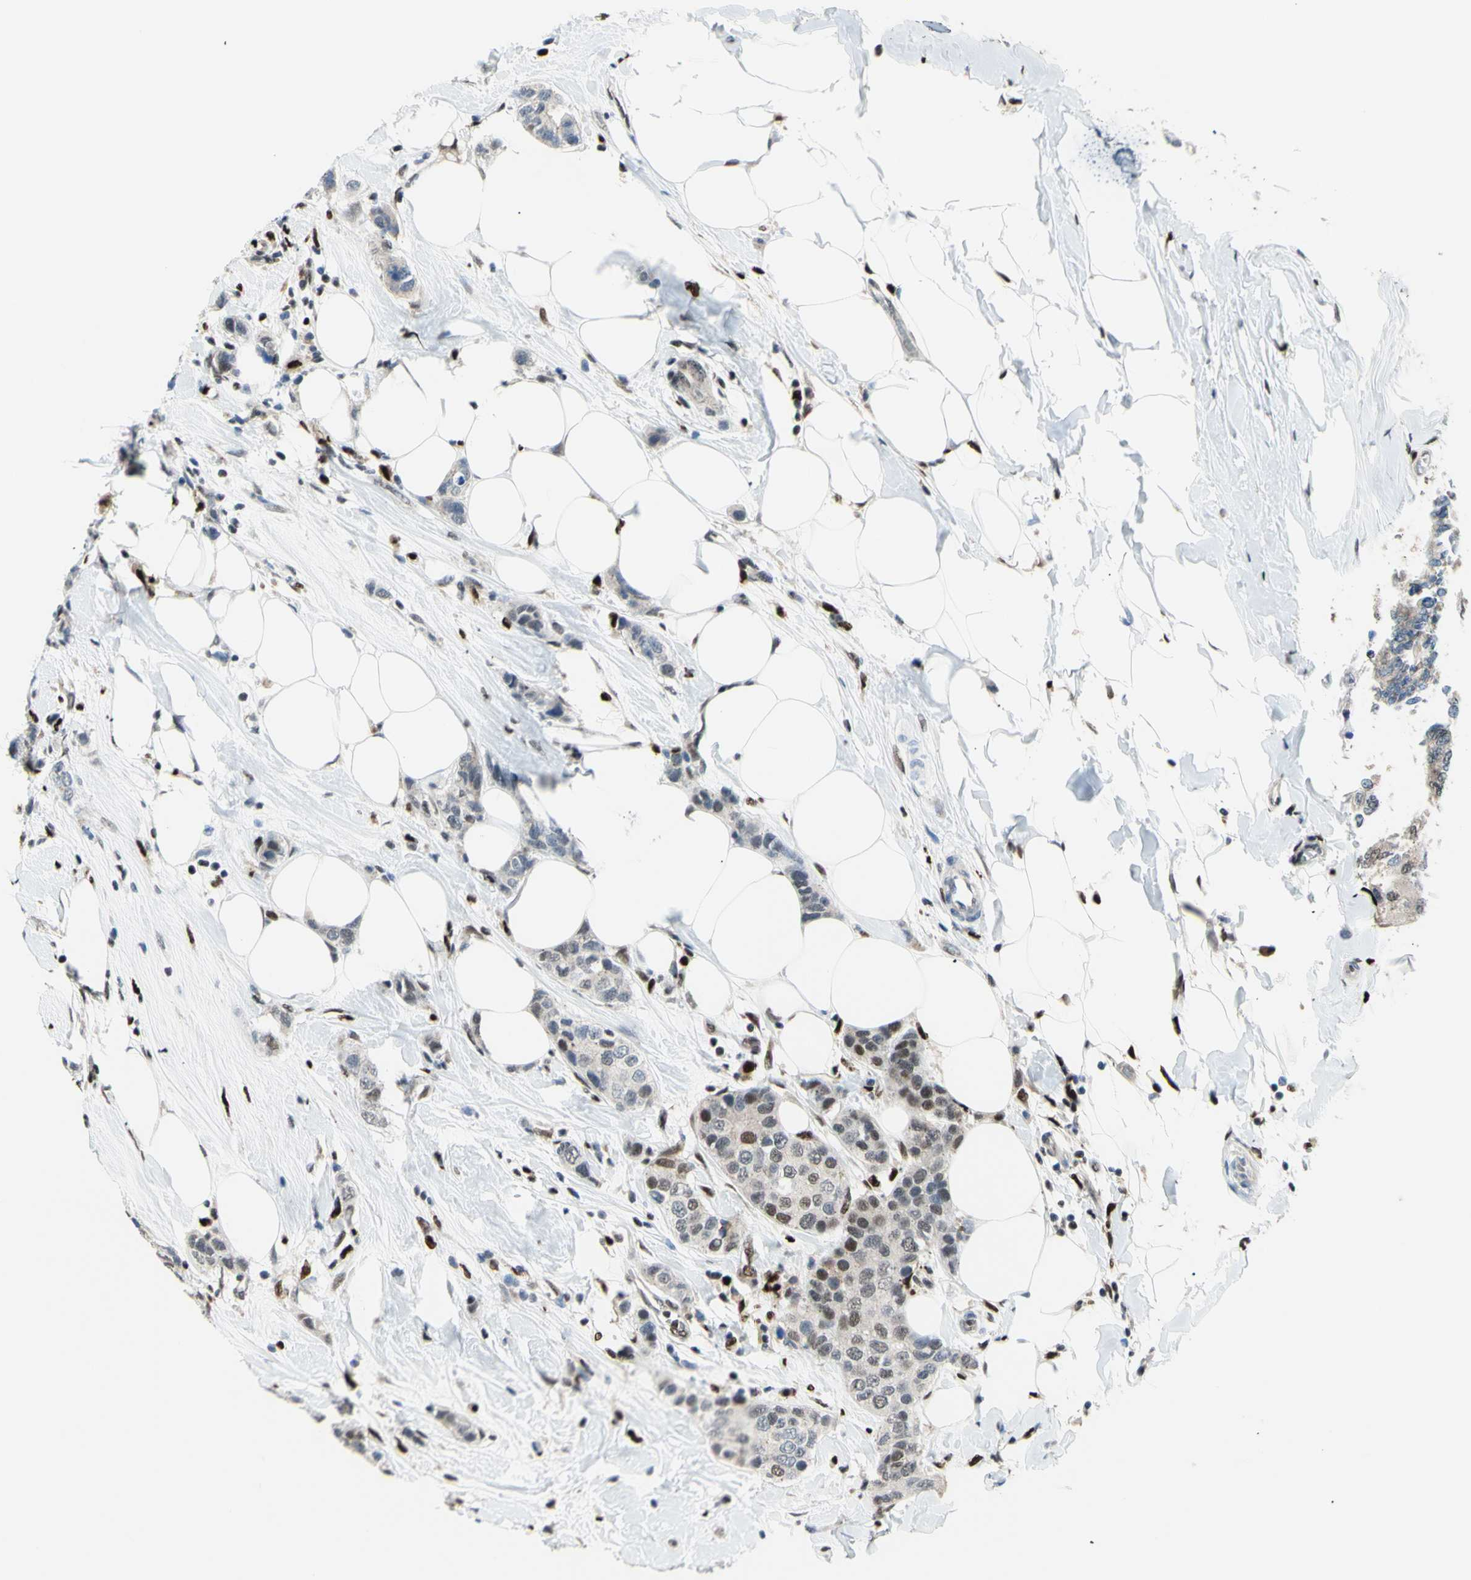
{"staining": {"intensity": "weak", "quantity": "25%-75%", "location": "cytoplasmic/membranous,nuclear"}, "tissue": "breast cancer", "cell_type": "Tumor cells", "image_type": "cancer", "snomed": [{"axis": "morphology", "description": "Normal tissue, NOS"}, {"axis": "morphology", "description": "Duct carcinoma"}, {"axis": "topography", "description": "Breast"}], "caption": "An image showing weak cytoplasmic/membranous and nuclear staining in approximately 25%-75% of tumor cells in invasive ductal carcinoma (breast), as visualized by brown immunohistochemical staining.", "gene": "EED", "patient": {"sex": "female", "age": 50}}